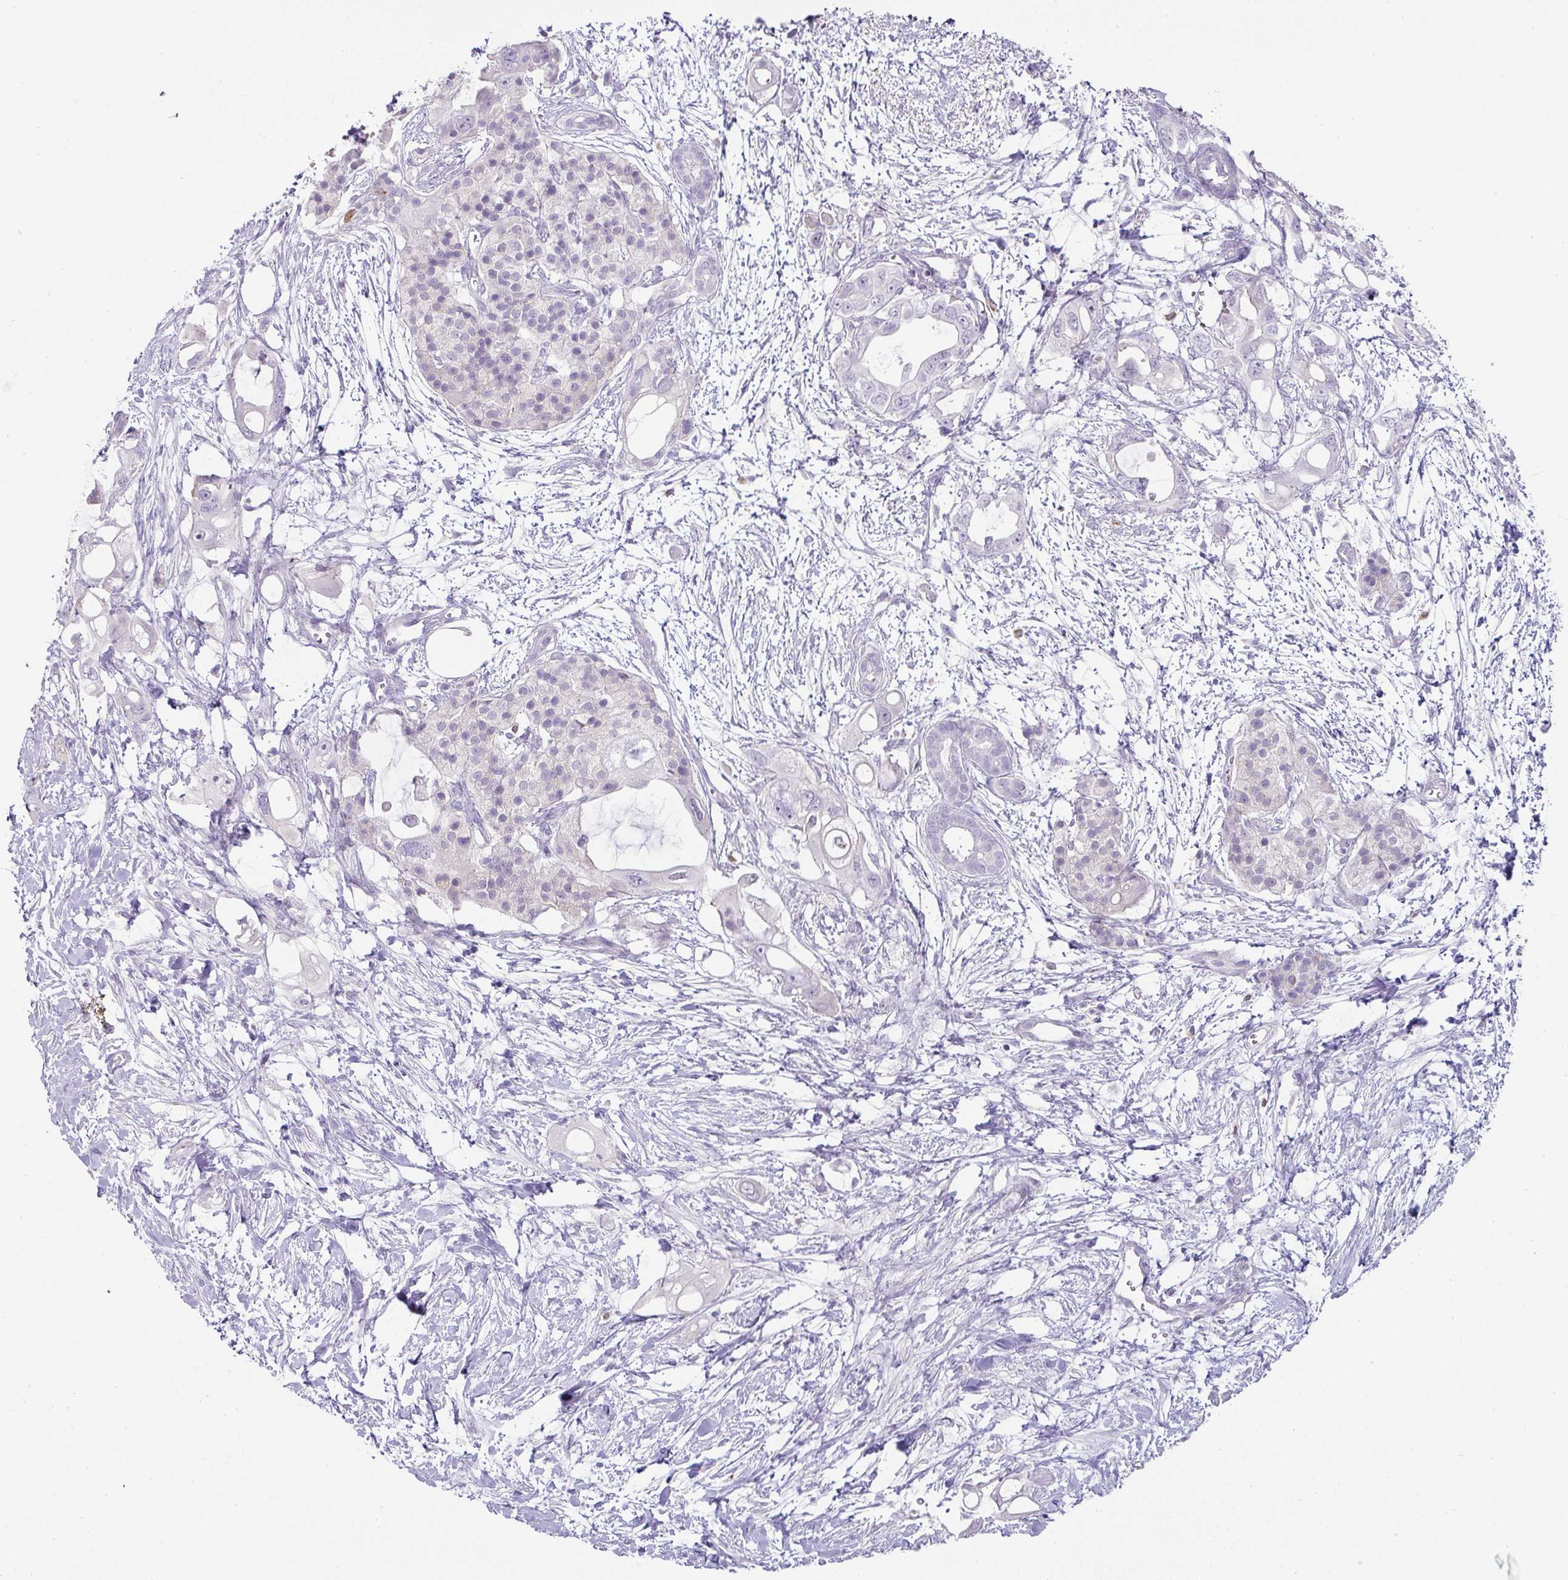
{"staining": {"intensity": "negative", "quantity": "none", "location": "none"}, "tissue": "pancreatic cancer", "cell_type": "Tumor cells", "image_type": "cancer", "snomed": [{"axis": "morphology", "description": "Adenocarcinoma, NOS"}, {"axis": "topography", "description": "Pancreas"}], "caption": "A histopathology image of pancreatic cancer stained for a protein demonstrates no brown staining in tumor cells.", "gene": "OR52N1", "patient": {"sex": "male", "age": 61}}